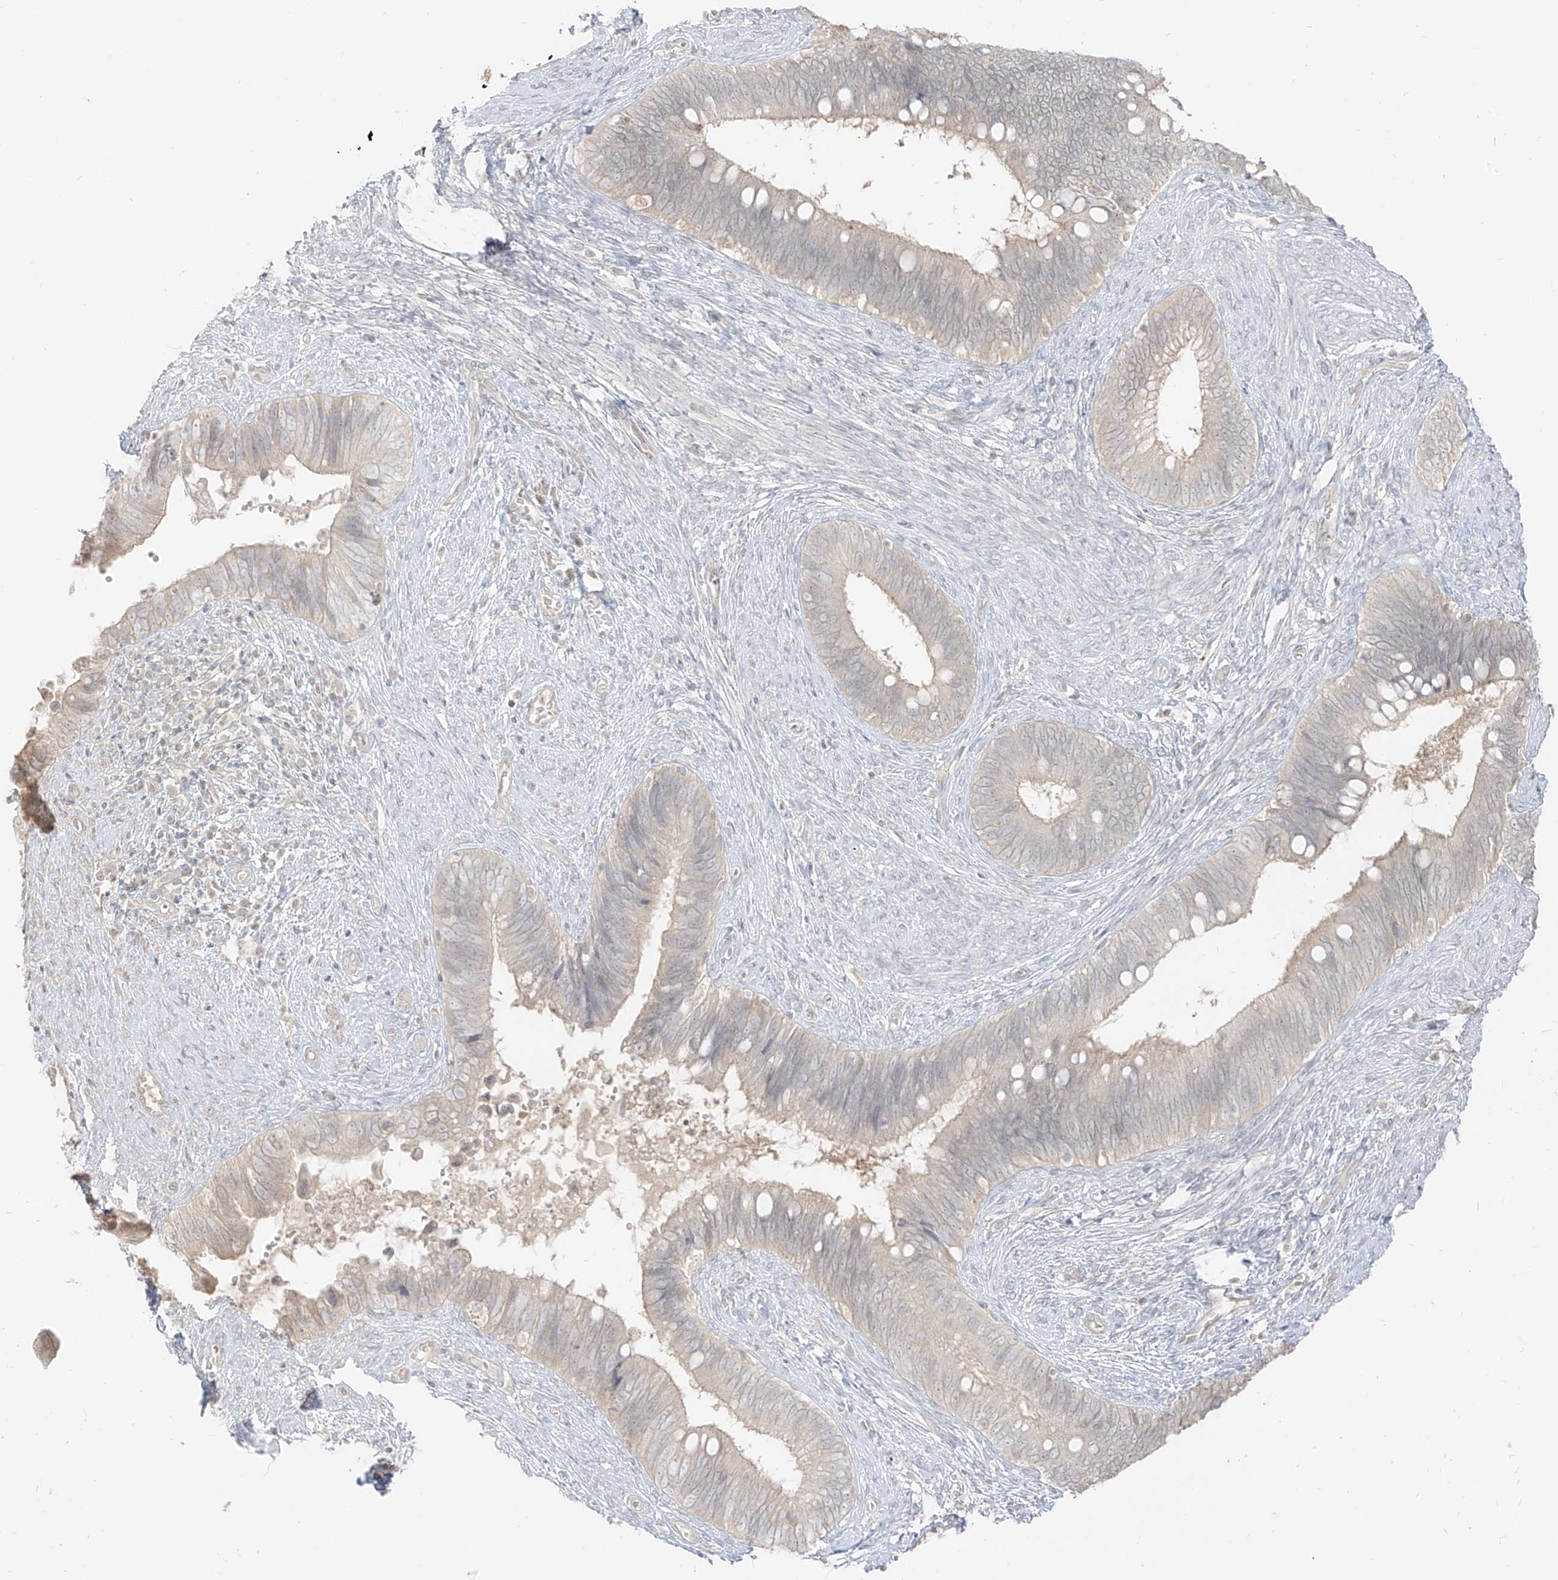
{"staining": {"intensity": "weak", "quantity": "<25%", "location": "cytoplasmic/membranous"}, "tissue": "cervical cancer", "cell_type": "Tumor cells", "image_type": "cancer", "snomed": [{"axis": "morphology", "description": "Adenocarcinoma, NOS"}, {"axis": "topography", "description": "Cervix"}], "caption": "Tumor cells are negative for protein expression in human cervical cancer.", "gene": "LIPT1", "patient": {"sex": "female", "age": 42}}